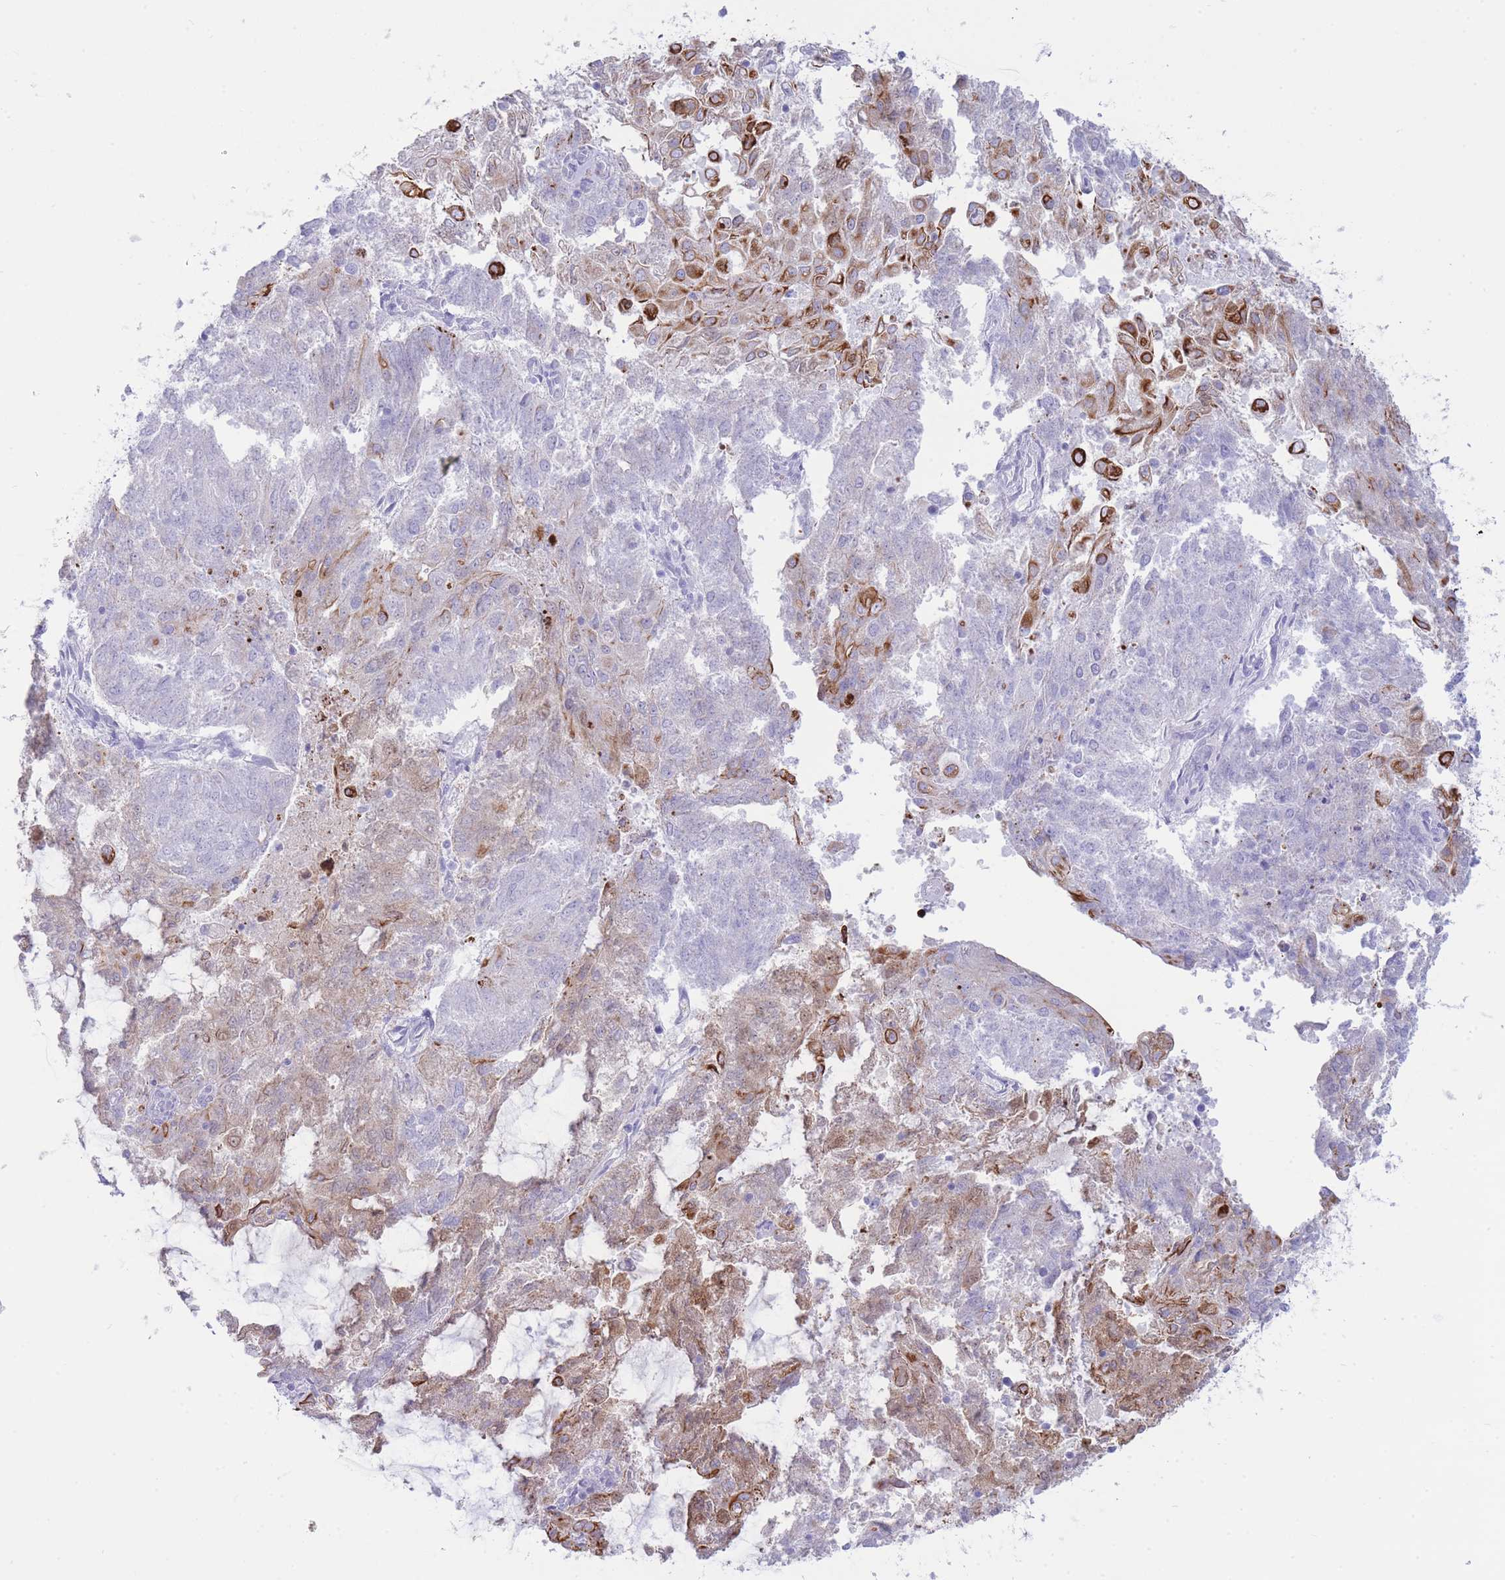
{"staining": {"intensity": "strong", "quantity": "<25%", "location": "cytoplasmic/membranous"}, "tissue": "endometrial cancer", "cell_type": "Tumor cells", "image_type": "cancer", "snomed": [{"axis": "morphology", "description": "Adenocarcinoma, NOS"}, {"axis": "topography", "description": "Endometrium"}], "caption": "The immunohistochemical stain highlights strong cytoplasmic/membranous expression in tumor cells of endometrial adenocarcinoma tissue.", "gene": "VWA8", "patient": {"sex": "female", "age": 82}}